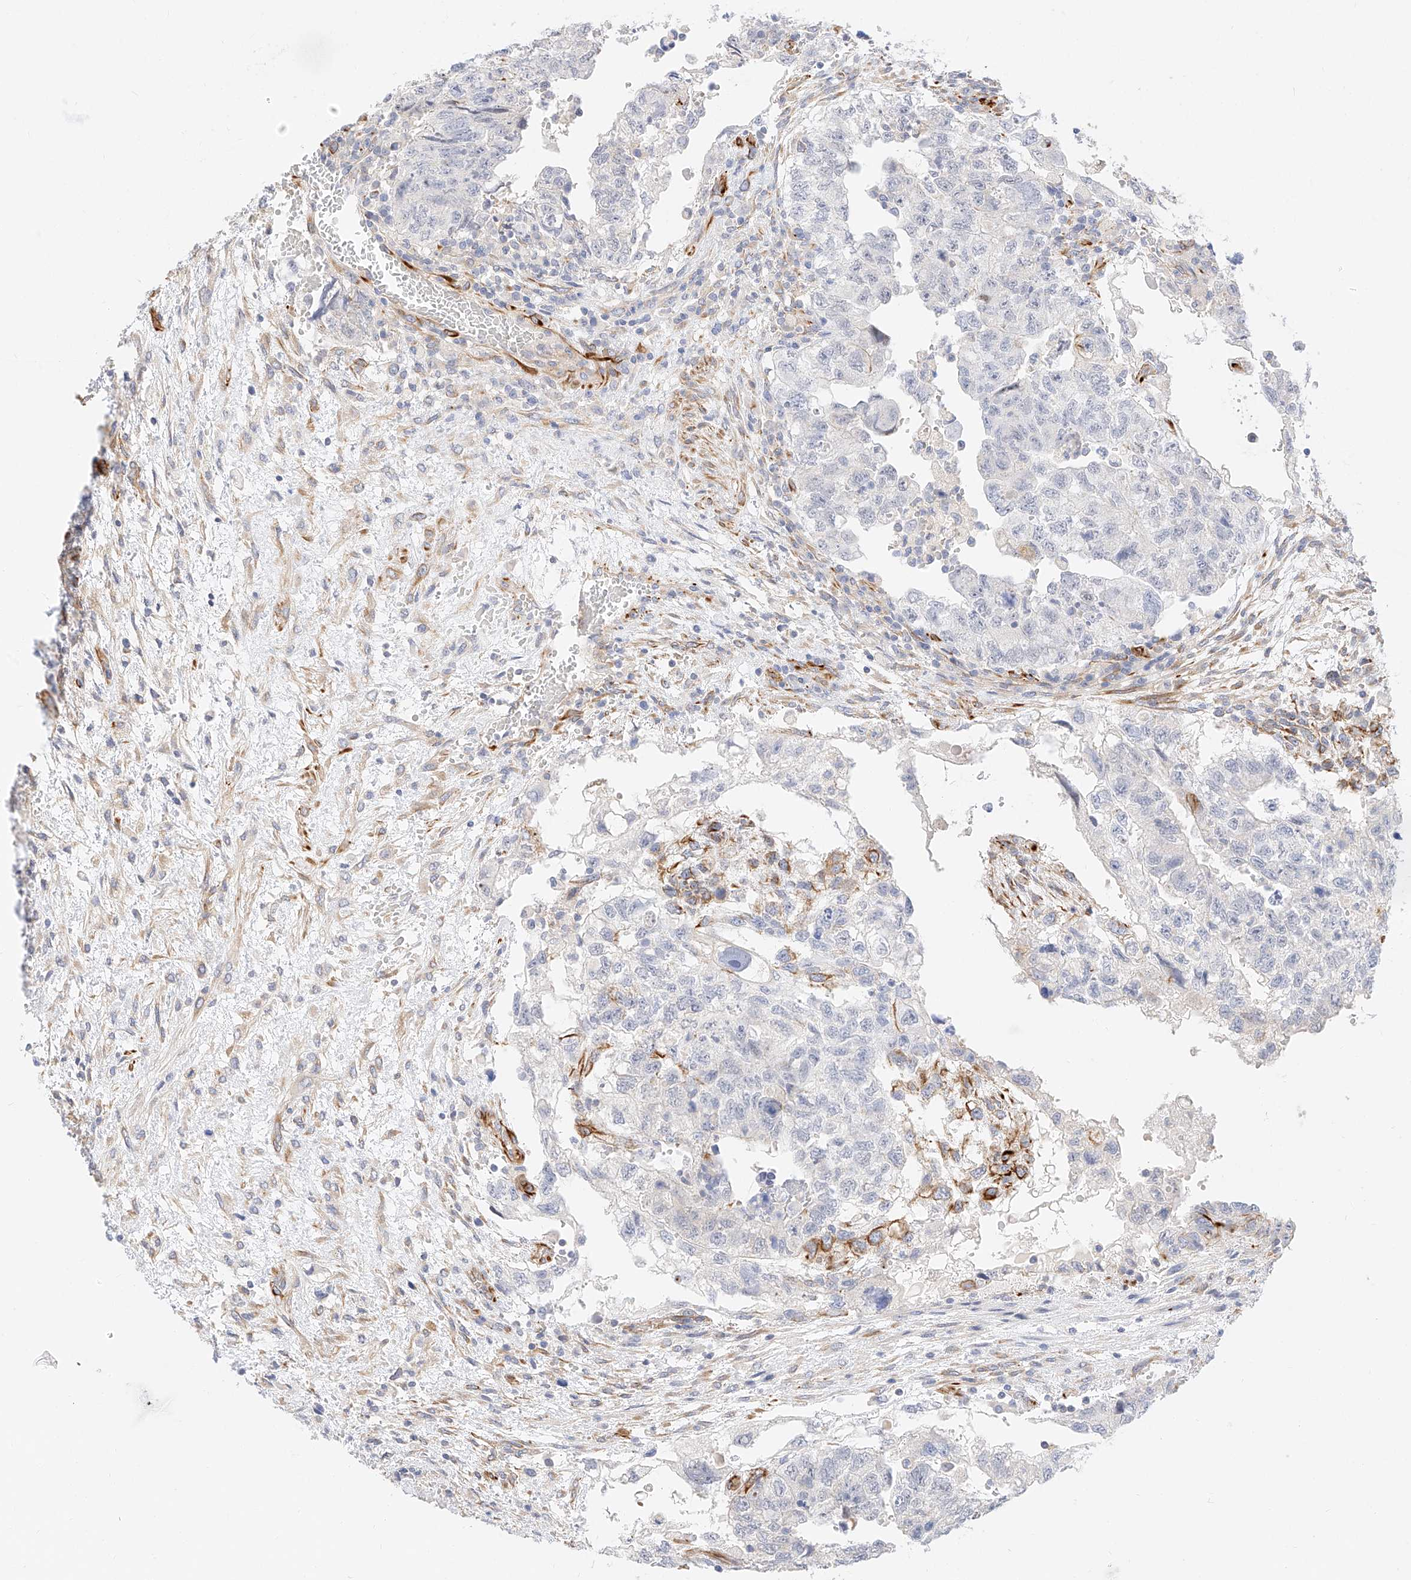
{"staining": {"intensity": "negative", "quantity": "none", "location": "none"}, "tissue": "testis cancer", "cell_type": "Tumor cells", "image_type": "cancer", "snomed": [{"axis": "morphology", "description": "Carcinoma, Embryonal, NOS"}, {"axis": "topography", "description": "Testis"}], "caption": "Immunohistochemical staining of human embryonal carcinoma (testis) shows no significant expression in tumor cells.", "gene": "CDCP2", "patient": {"sex": "male", "age": 36}}